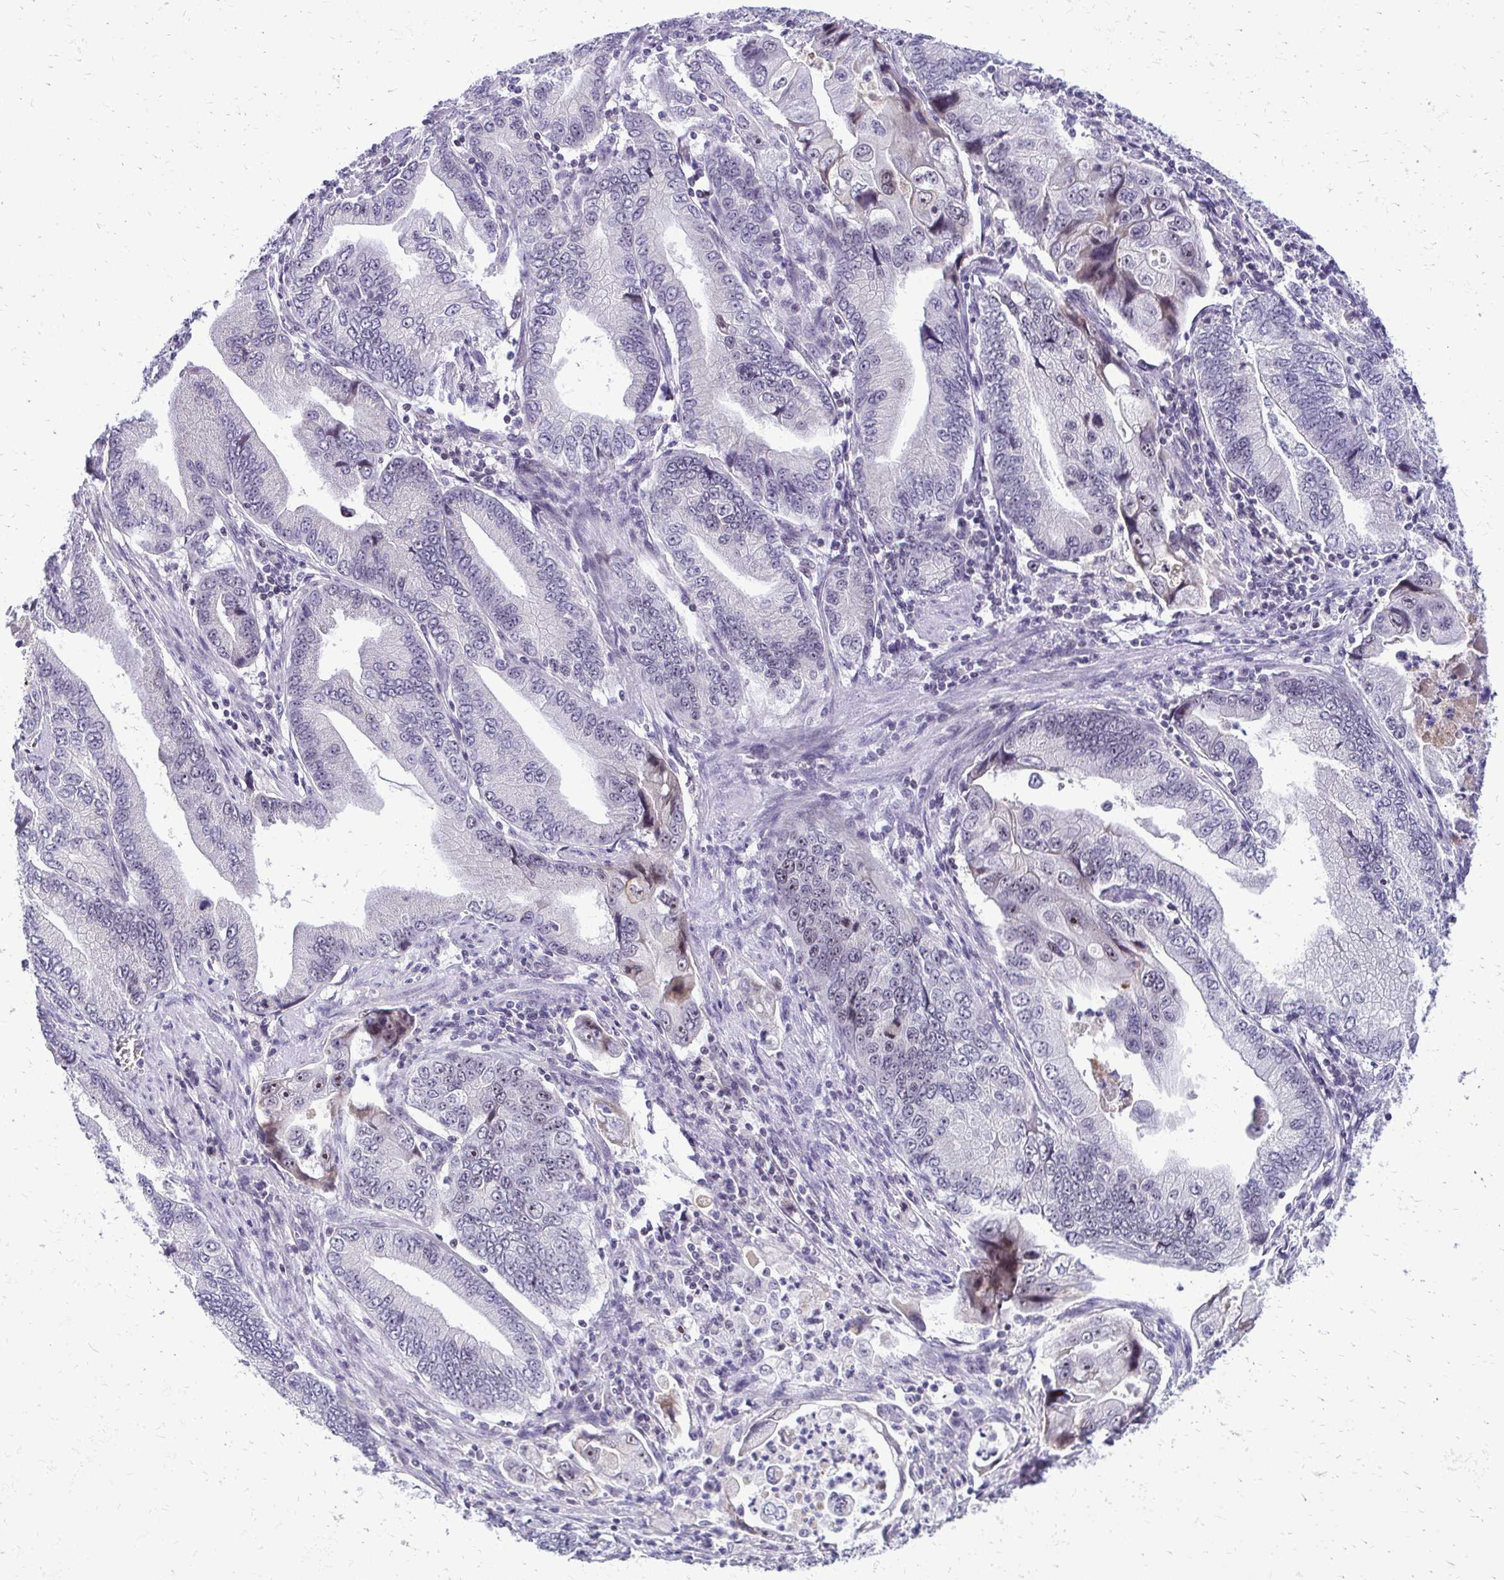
{"staining": {"intensity": "negative", "quantity": "none", "location": "none"}, "tissue": "stomach cancer", "cell_type": "Tumor cells", "image_type": "cancer", "snomed": [{"axis": "morphology", "description": "Adenocarcinoma, NOS"}, {"axis": "topography", "description": "Pancreas"}, {"axis": "topography", "description": "Stomach, upper"}], "caption": "An image of adenocarcinoma (stomach) stained for a protein reveals no brown staining in tumor cells.", "gene": "NIFK", "patient": {"sex": "male", "age": 77}}